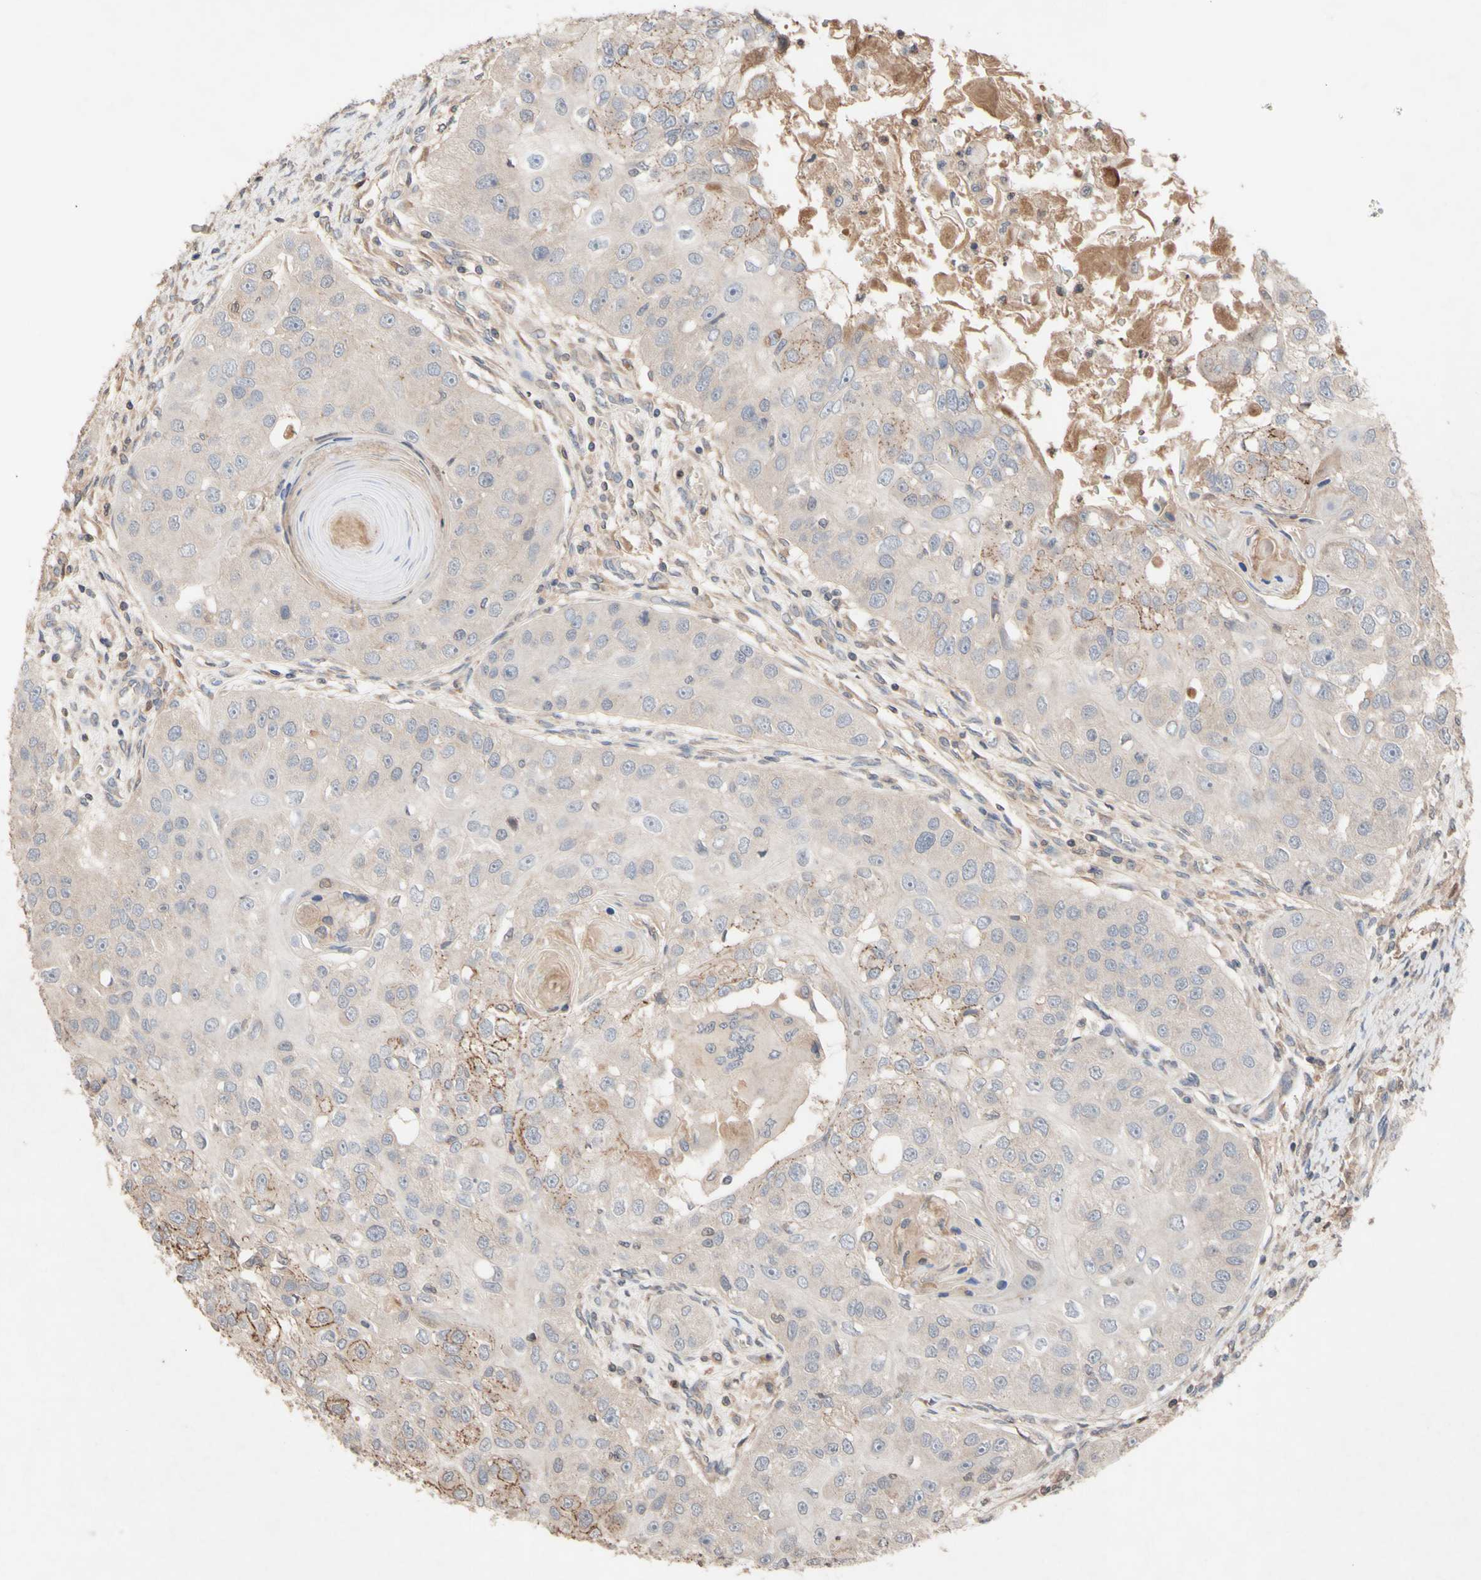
{"staining": {"intensity": "weak", "quantity": ">75%", "location": "cytoplasmic/membranous"}, "tissue": "head and neck cancer", "cell_type": "Tumor cells", "image_type": "cancer", "snomed": [{"axis": "morphology", "description": "Normal tissue, NOS"}, {"axis": "morphology", "description": "Squamous cell carcinoma, NOS"}, {"axis": "topography", "description": "Skeletal muscle"}, {"axis": "topography", "description": "Head-Neck"}], "caption": "This micrograph displays immunohistochemistry (IHC) staining of head and neck cancer (squamous cell carcinoma), with low weak cytoplasmic/membranous expression in approximately >75% of tumor cells.", "gene": "NECTIN3", "patient": {"sex": "male", "age": 51}}